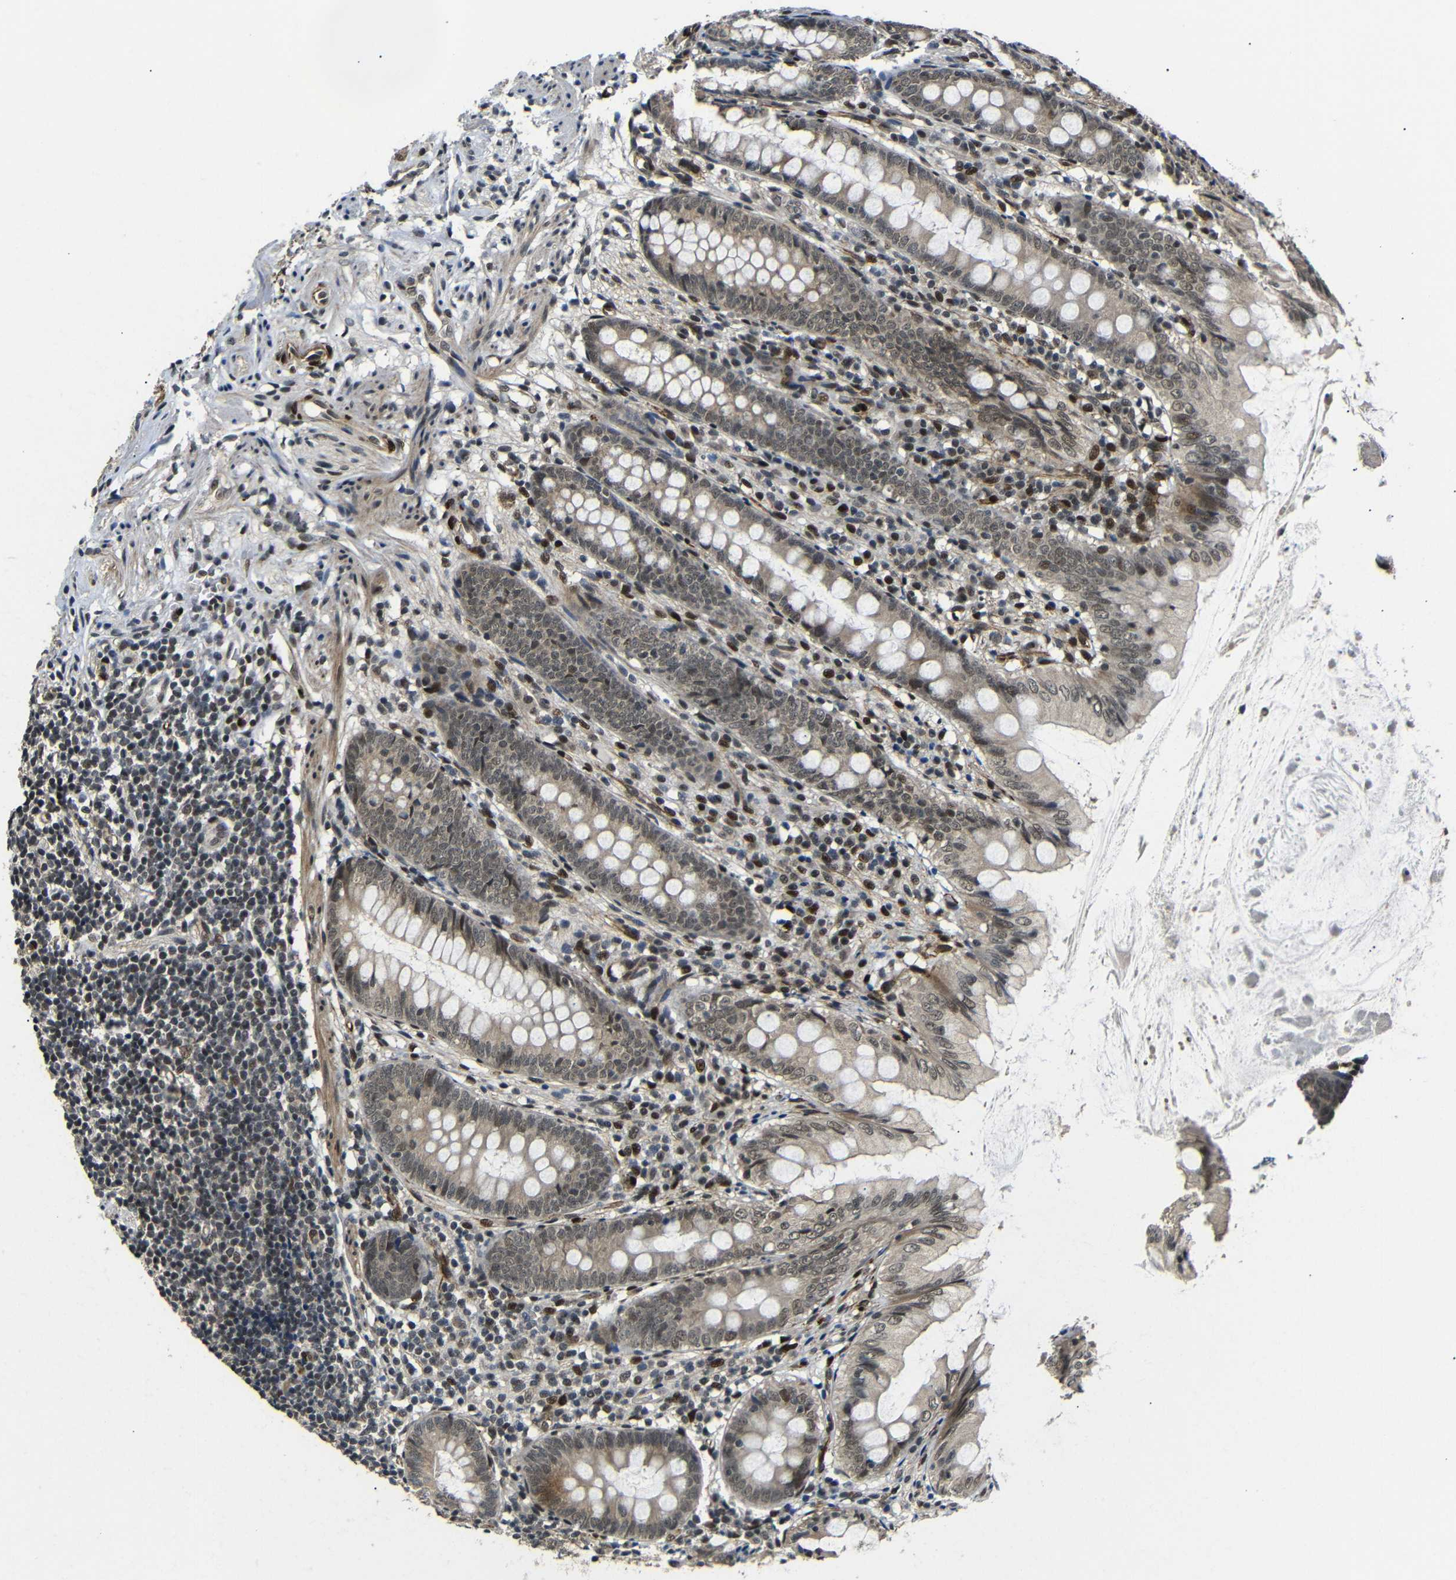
{"staining": {"intensity": "moderate", "quantity": ">75%", "location": "cytoplasmic/membranous,nuclear"}, "tissue": "appendix", "cell_type": "Glandular cells", "image_type": "normal", "snomed": [{"axis": "morphology", "description": "Normal tissue, NOS"}, {"axis": "topography", "description": "Appendix"}], "caption": "Immunohistochemistry (IHC) staining of unremarkable appendix, which reveals medium levels of moderate cytoplasmic/membranous,nuclear expression in about >75% of glandular cells indicating moderate cytoplasmic/membranous,nuclear protein staining. The staining was performed using DAB (3,3'-diaminobenzidine) (brown) for protein detection and nuclei were counterstained in hematoxylin (blue).", "gene": "TBX2", "patient": {"sex": "female", "age": 77}}